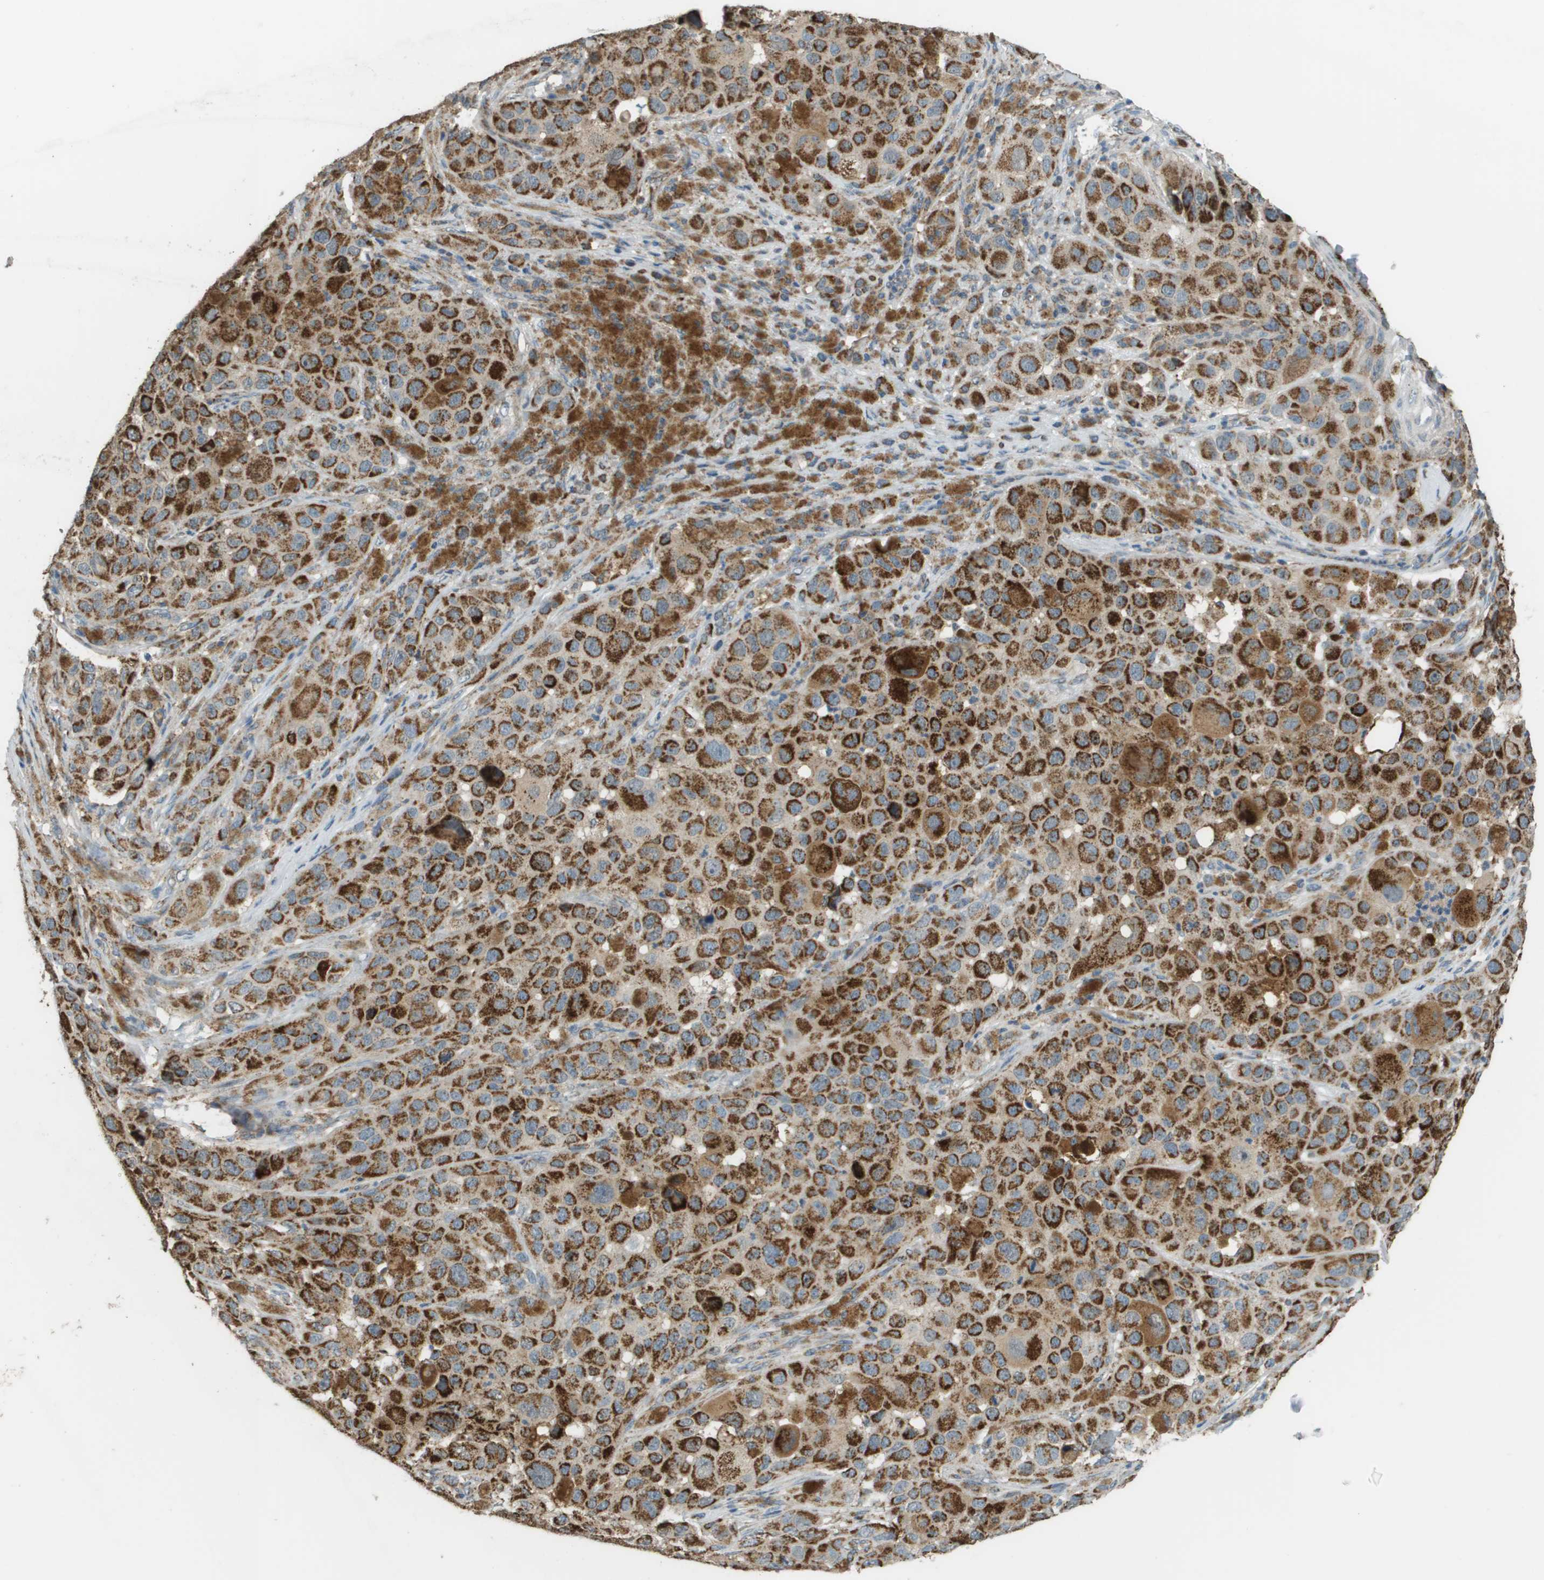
{"staining": {"intensity": "strong", "quantity": ">75%", "location": "cytoplasmic/membranous"}, "tissue": "melanoma", "cell_type": "Tumor cells", "image_type": "cancer", "snomed": [{"axis": "morphology", "description": "Malignant melanoma, NOS"}, {"axis": "topography", "description": "Skin"}], "caption": "Tumor cells show strong cytoplasmic/membranous expression in about >75% of cells in melanoma.", "gene": "FH", "patient": {"sex": "male", "age": 96}}